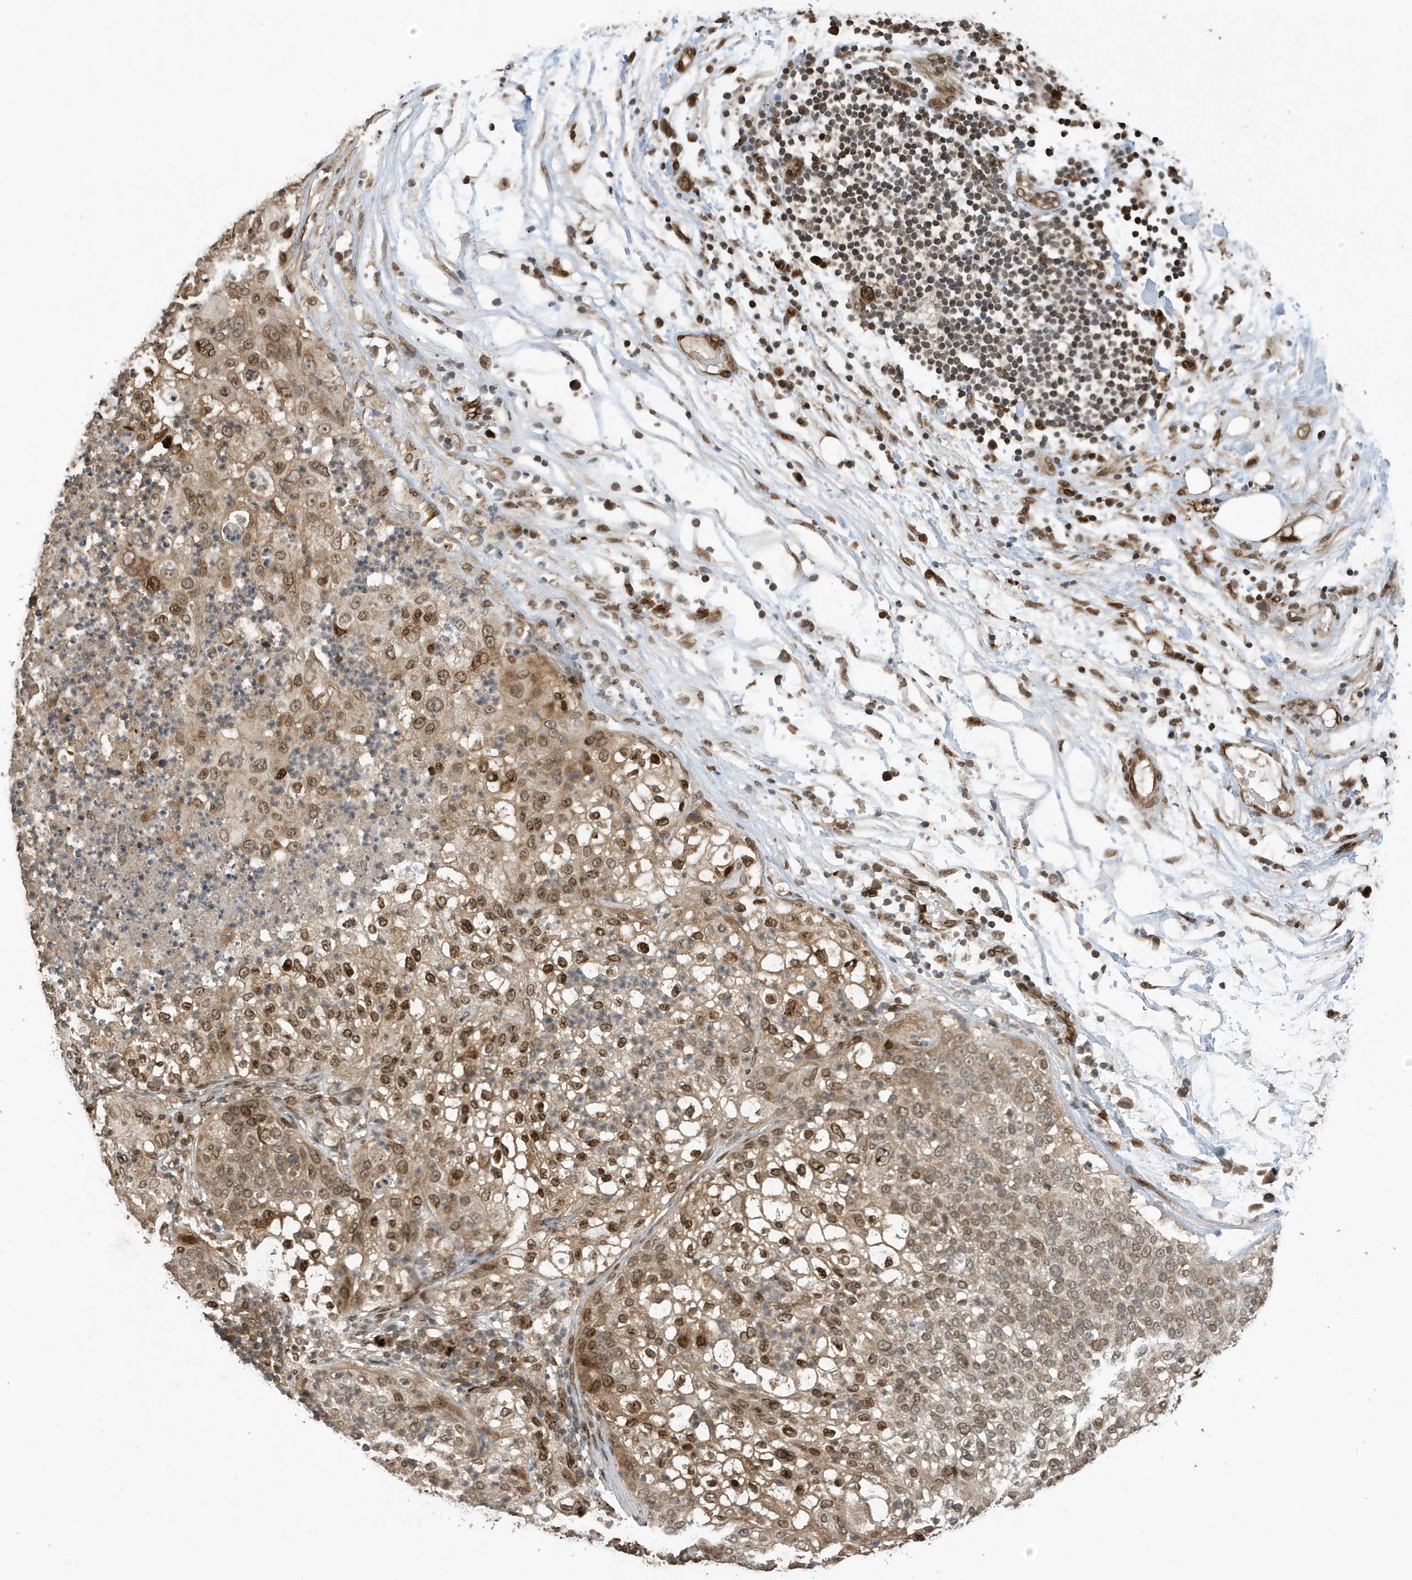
{"staining": {"intensity": "moderate", "quantity": ">75%", "location": "nuclear"}, "tissue": "lung cancer", "cell_type": "Tumor cells", "image_type": "cancer", "snomed": [{"axis": "morphology", "description": "Inflammation, NOS"}, {"axis": "morphology", "description": "Squamous cell carcinoma, NOS"}, {"axis": "topography", "description": "Lymph node"}, {"axis": "topography", "description": "Soft tissue"}, {"axis": "topography", "description": "Lung"}], "caption": "Squamous cell carcinoma (lung) stained with DAB (3,3'-diaminobenzidine) immunohistochemistry exhibits medium levels of moderate nuclear staining in about >75% of tumor cells. The protein of interest is stained brown, and the nuclei are stained in blue (DAB (3,3'-diaminobenzidine) IHC with brightfield microscopy, high magnification).", "gene": "DUSP18", "patient": {"sex": "male", "age": 66}}